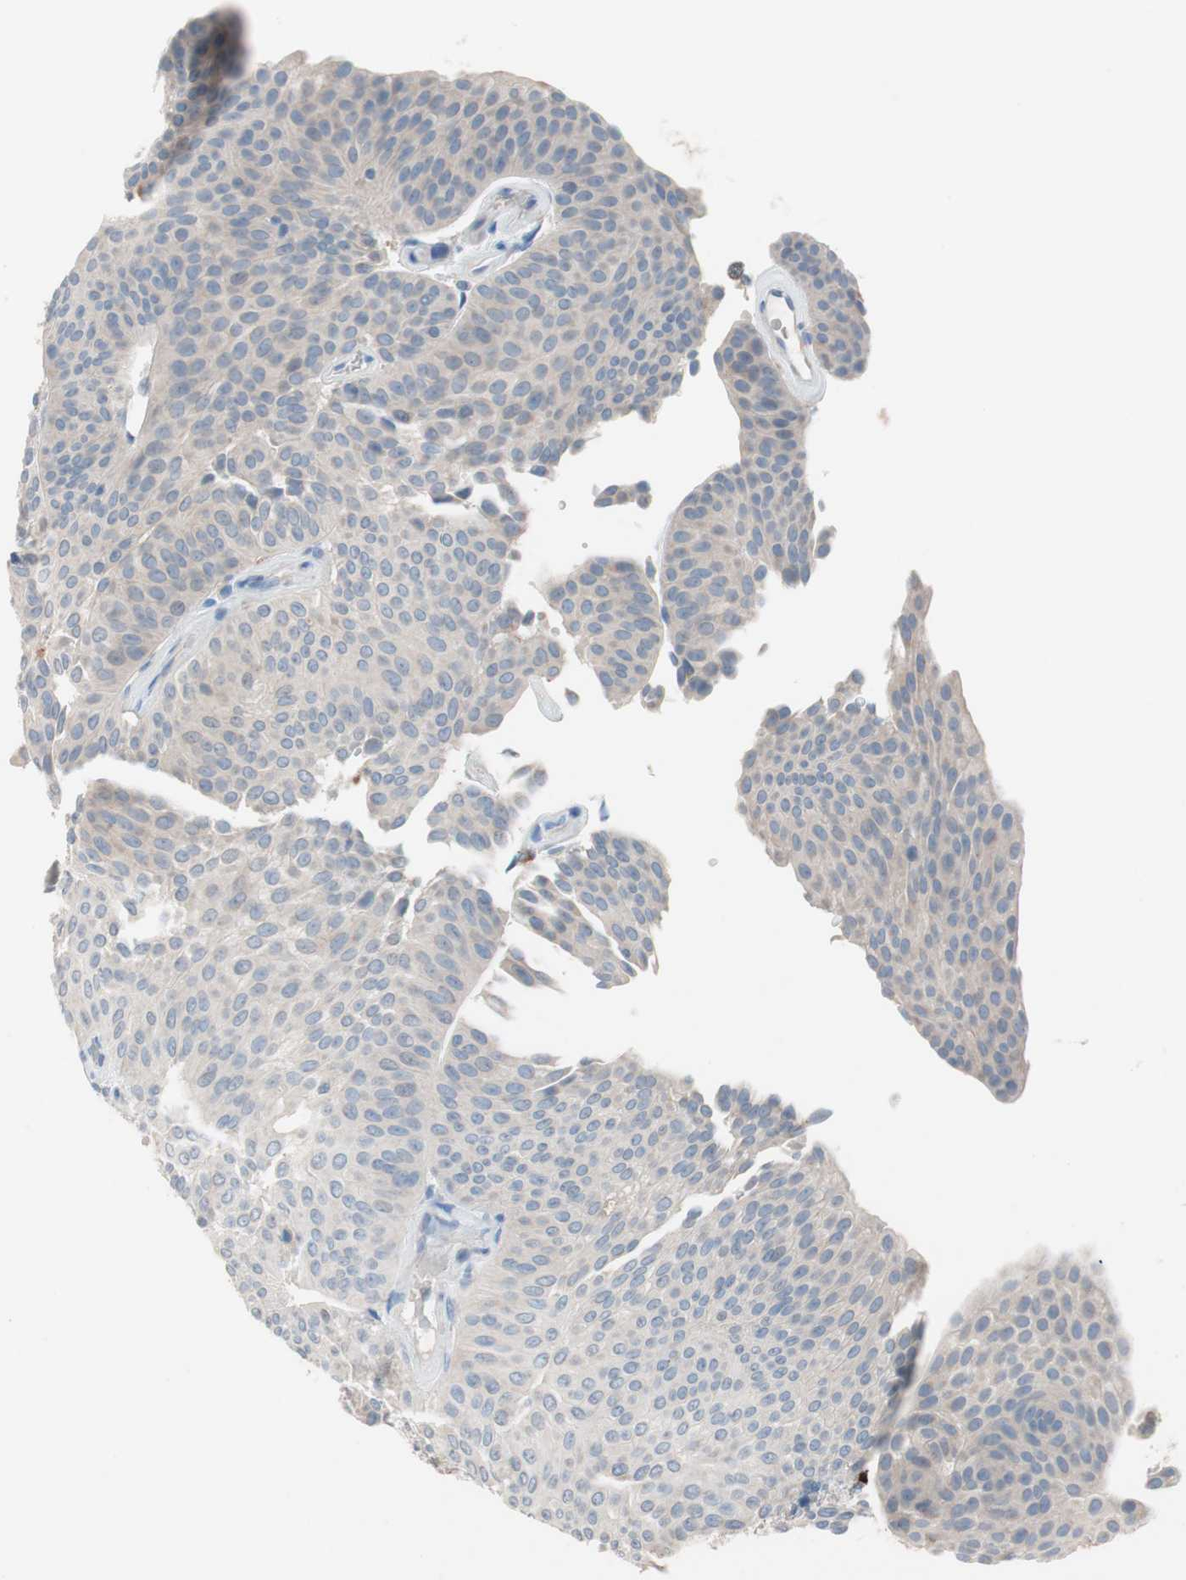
{"staining": {"intensity": "weak", "quantity": ">75%", "location": "cytoplasmic/membranous"}, "tissue": "urothelial cancer", "cell_type": "Tumor cells", "image_type": "cancer", "snomed": [{"axis": "morphology", "description": "Urothelial carcinoma, Low grade"}, {"axis": "topography", "description": "Urinary bladder"}], "caption": "This is a photomicrograph of immunohistochemistry staining of urothelial cancer, which shows weak expression in the cytoplasmic/membranous of tumor cells.", "gene": "CLEC4D", "patient": {"sex": "female", "age": 60}}